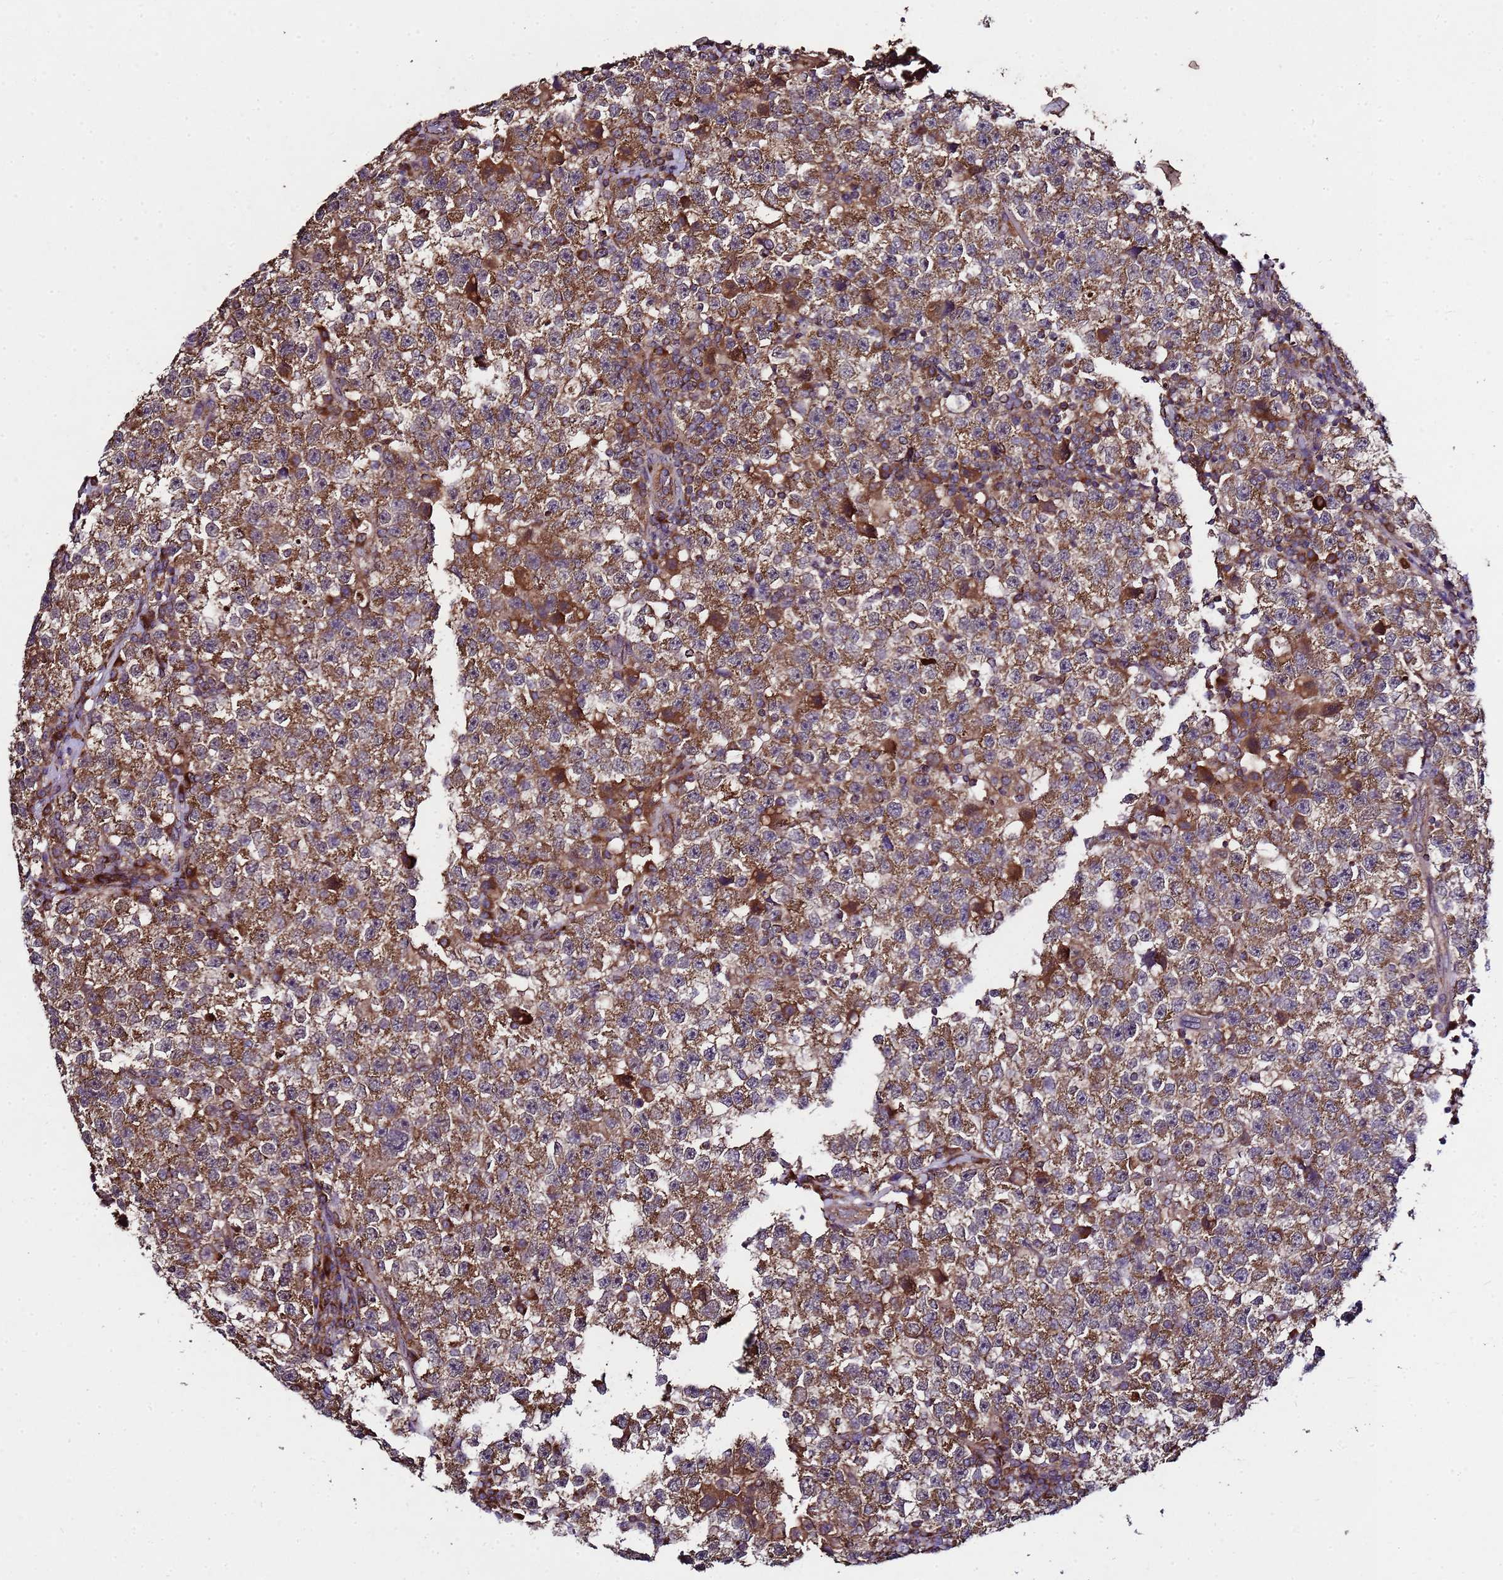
{"staining": {"intensity": "strong", "quantity": ">75%", "location": "cytoplasmic/membranous"}, "tissue": "testis cancer", "cell_type": "Tumor cells", "image_type": "cancer", "snomed": [{"axis": "morphology", "description": "Seminoma, NOS"}, {"axis": "topography", "description": "Testis"}], "caption": "Seminoma (testis) was stained to show a protein in brown. There is high levels of strong cytoplasmic/membranous expression in about >75% of tumor cells. The staining was performed using DAB (3,3'-diaminobenzidine), with brown indicating positive protein expression. Nuclei are stained blue with hematoxylin.", "gene": "HSPBAP1", "patient": {"sex": "male", "age": 22}}